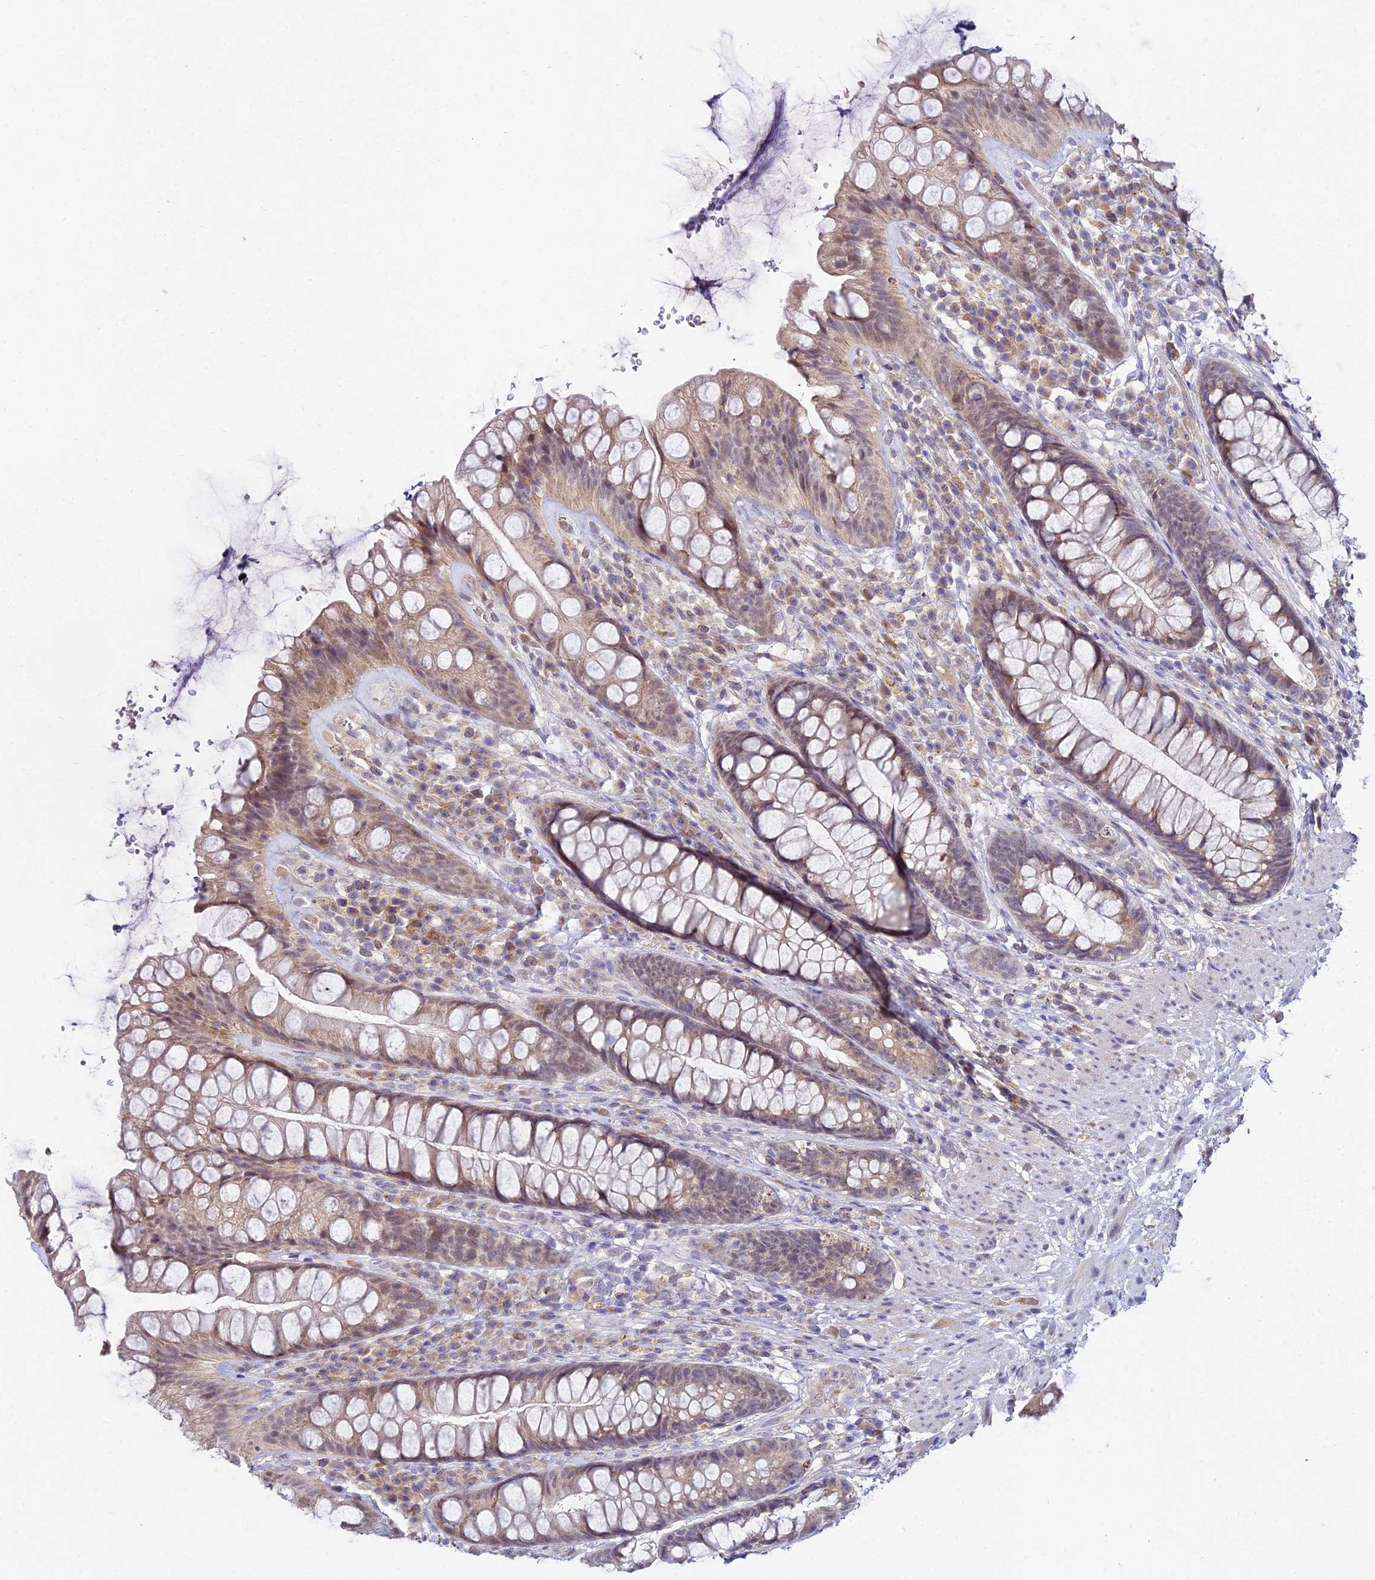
{"staining": {"intensity": "moderate", "quantity": ">75%", "location": "cytoplasmic/membranous"}, "tissue": "rectum", "cell_type": "Glandular cells", "image_type": "normal", "snomed": [{"axis": "morphology", "description": "Normal tissue, NOS"}, {"axis": "topography", "description": "Rectum"}], "caption": "The image exhibits a brown stain indicating the presence of a protein in the cytoplasmic/membranous of glandular cells in rectum. Immunohistochemistry (ihc) stains the protein of interest in brown and the nuclei are stained blue.", "gene": "WDR43", "patient": {"sex": "male", "age": 74}}